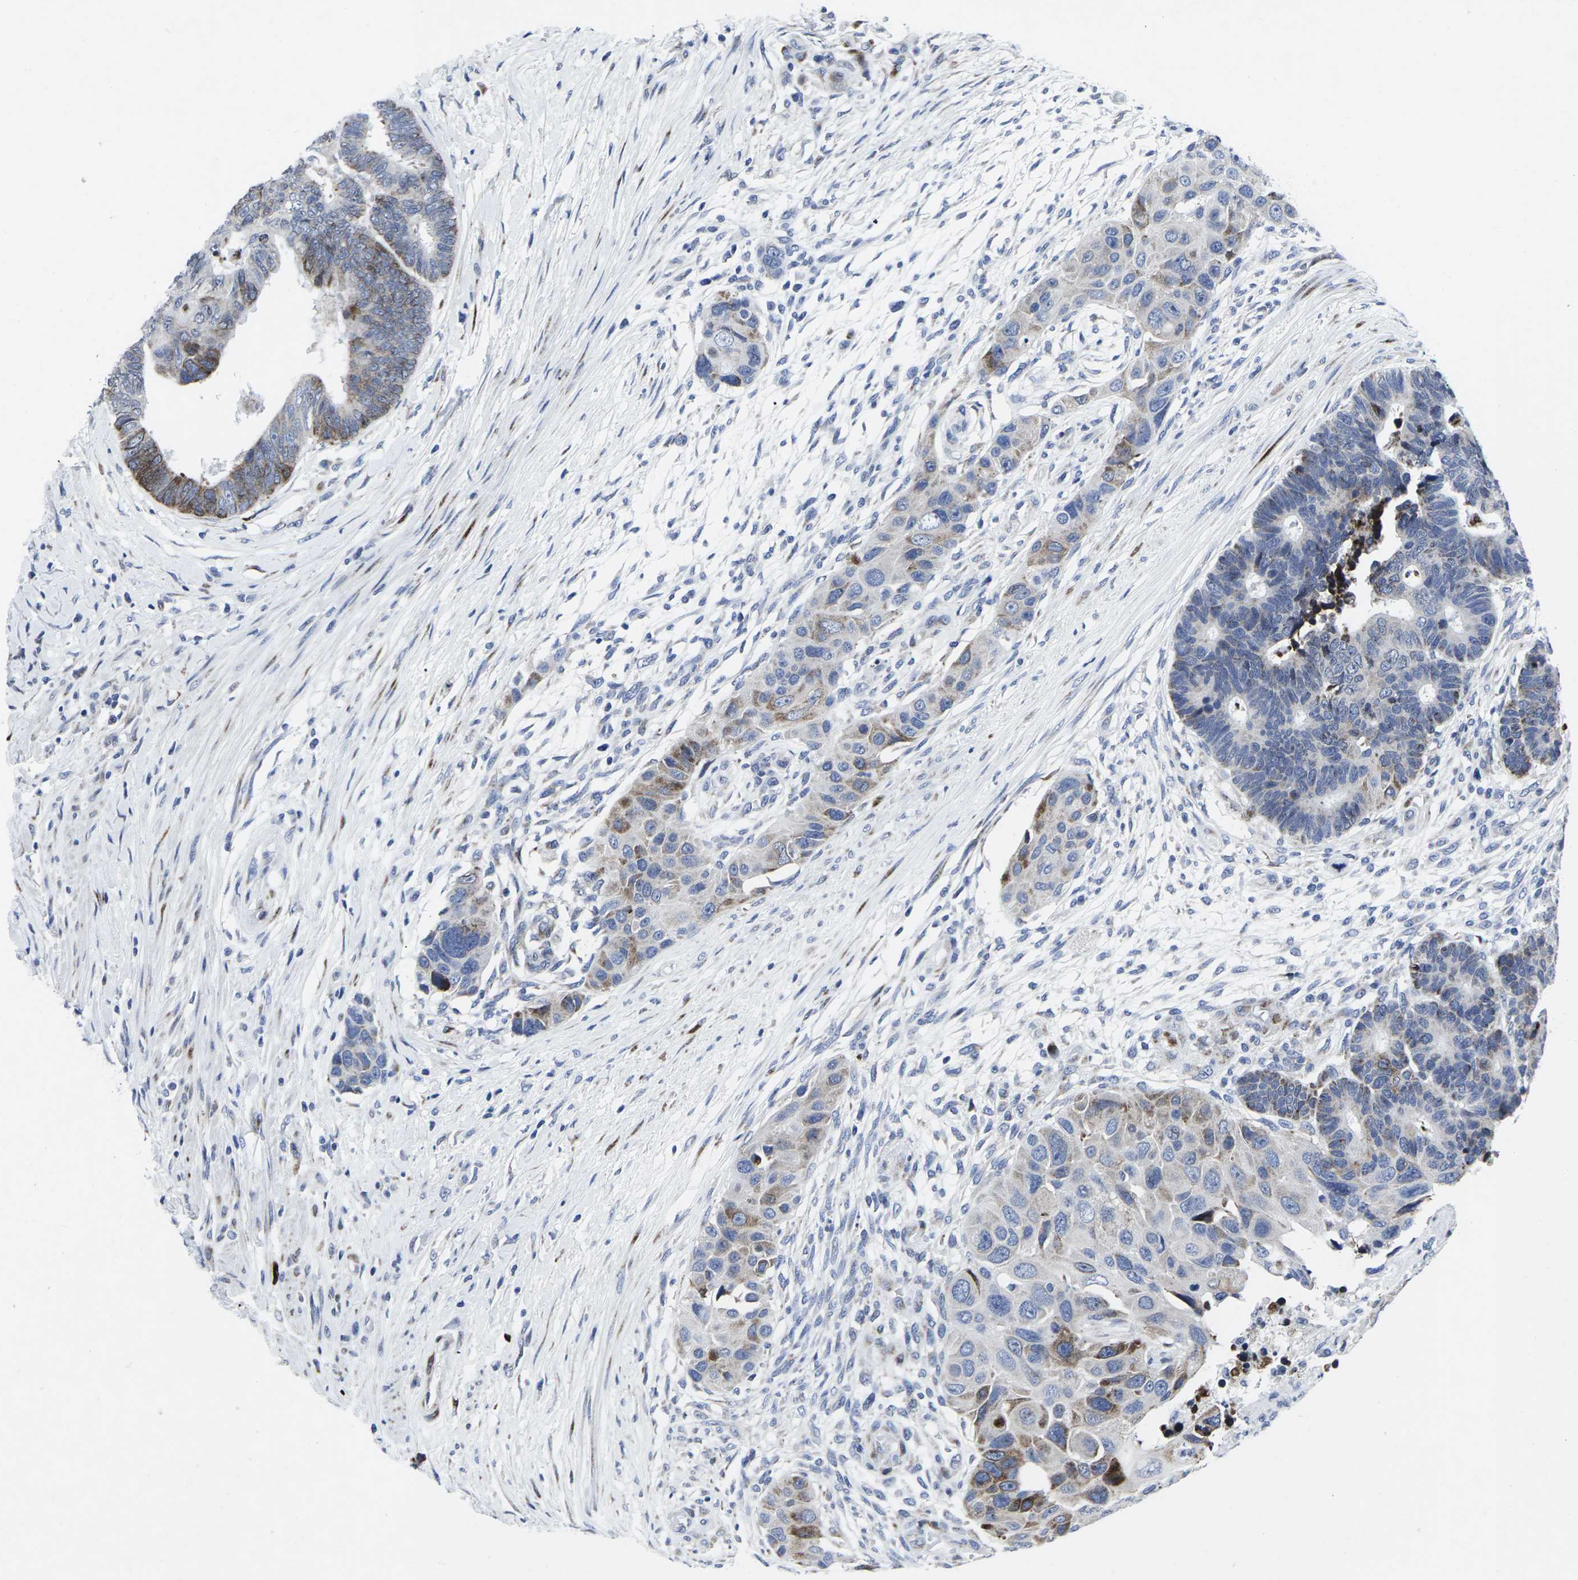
{"staining": {"intensity": "moderate", "quantity": "<25%", "location": "cytoplasmic/membranous"}, "tissue": "colorectal cancer", "cell_type": "Tumor cells", "image_type": "cancer", "snomed": [{"axis": "morphology", "description": "Adenocarcinoma, NOS"}, {"axis": "topography", "description": "Rectum"}], "caption": "The histopathology image shows staining of colorectal cancer, revealing moderate cytoplasmic/membranous protein staining (brown color) within tumor cells.", "gene": "RPN1", "patient": {"sex": "male", "age": 51}}